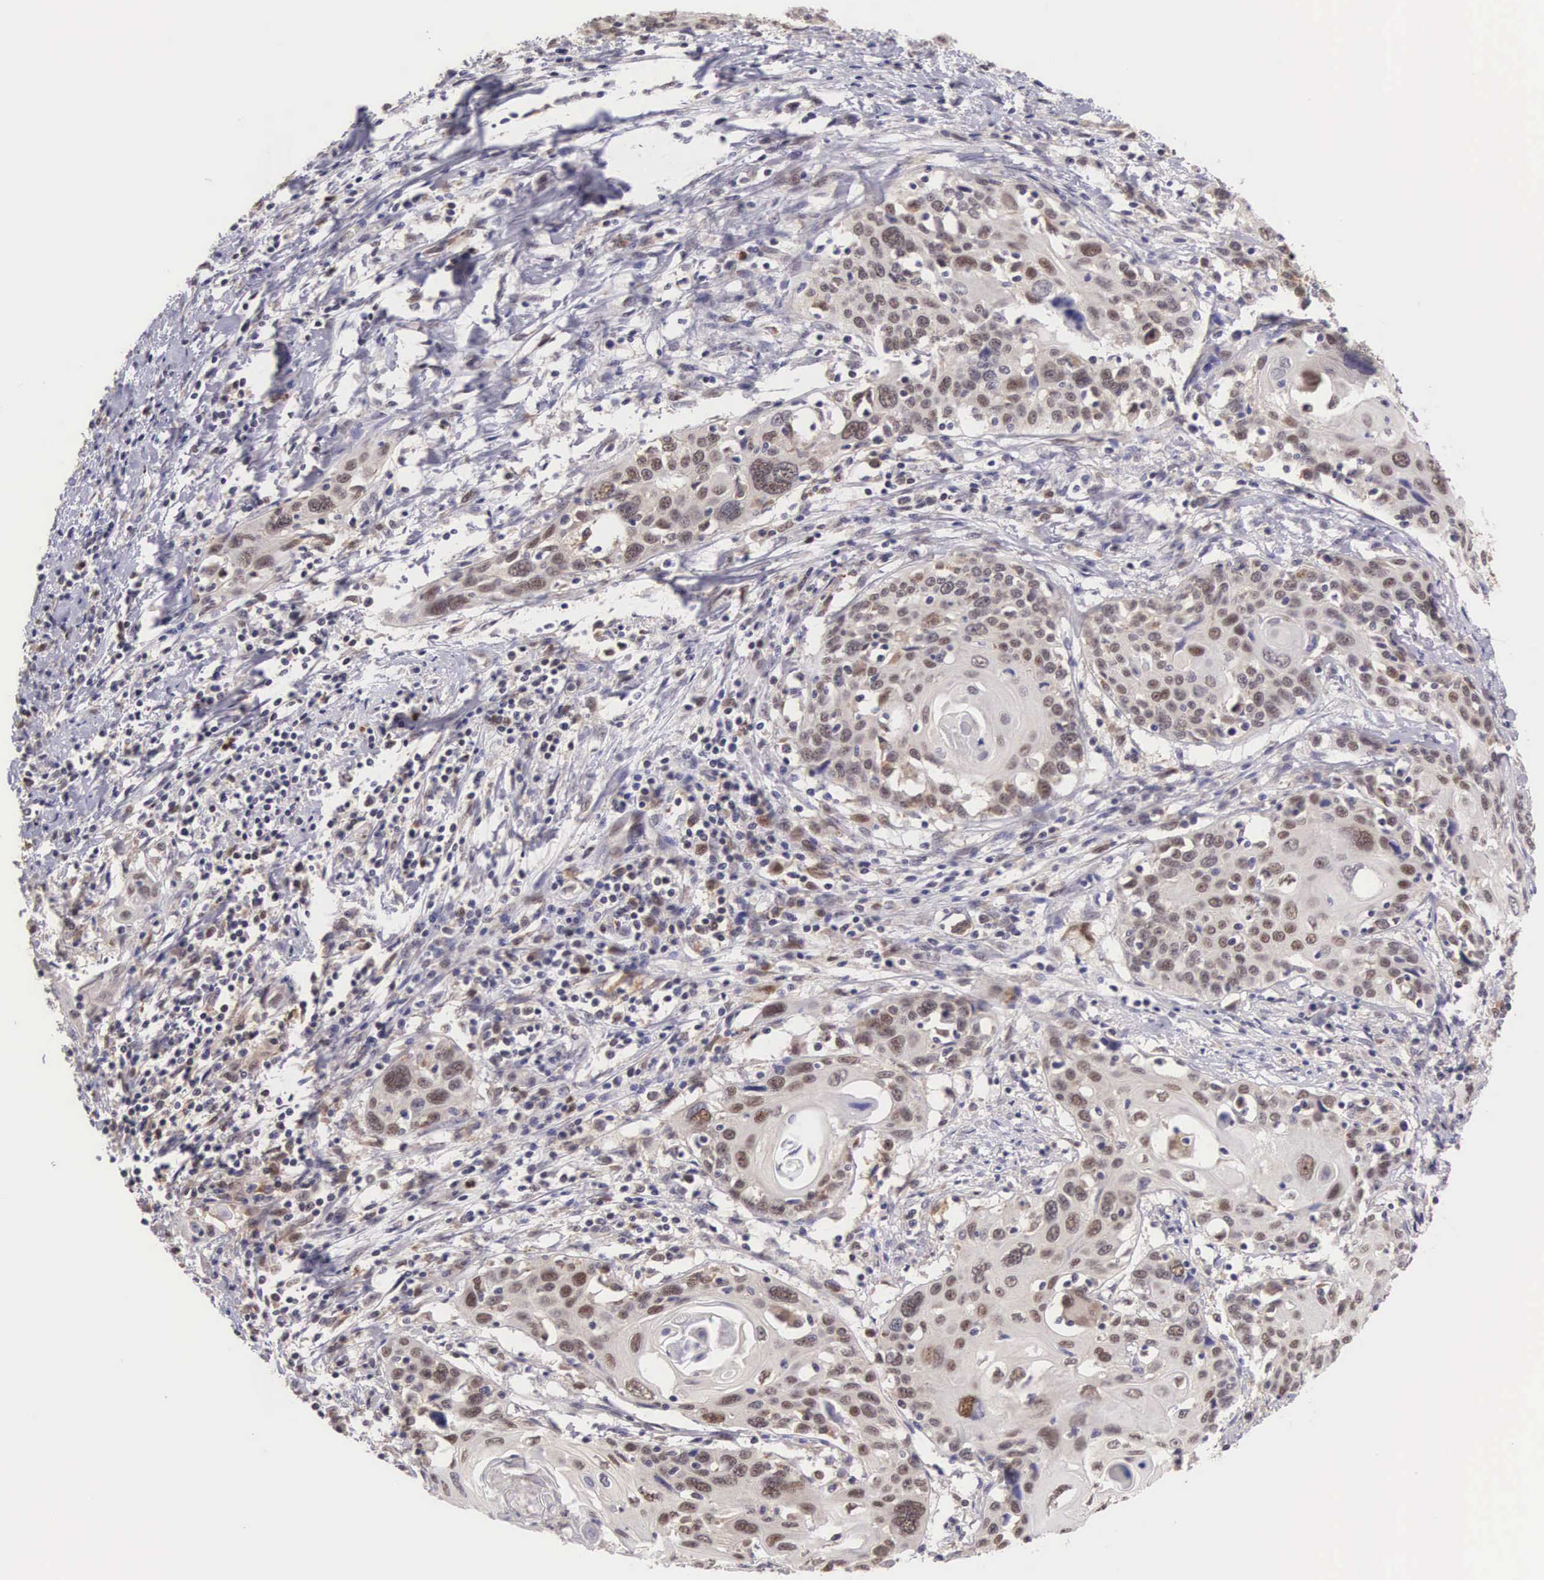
{"staining": {"intensity": "weak", "quantity": "25%-75%", "location": "nuclear"}, "tissue": "cervical cancer", "cell_type": "Tumor cells", "image_type": "cancer", "snomed": [{"axis": "morphology", "description": "Squamous cell carcinoma, NOS"}, {"axis": "topography", "description": "Cervix"}], "caption": "The photomicrograph demonstrates immunohistochemical staining of cervical cancer. There is weak nuclear staining is present in approximately 25%-75% of tumor cells. (brown staining indicates protein expression, while blue staining denotes nuclei).", "gene": "GRK3", "patient": {"sex": "female", "age": 54}}